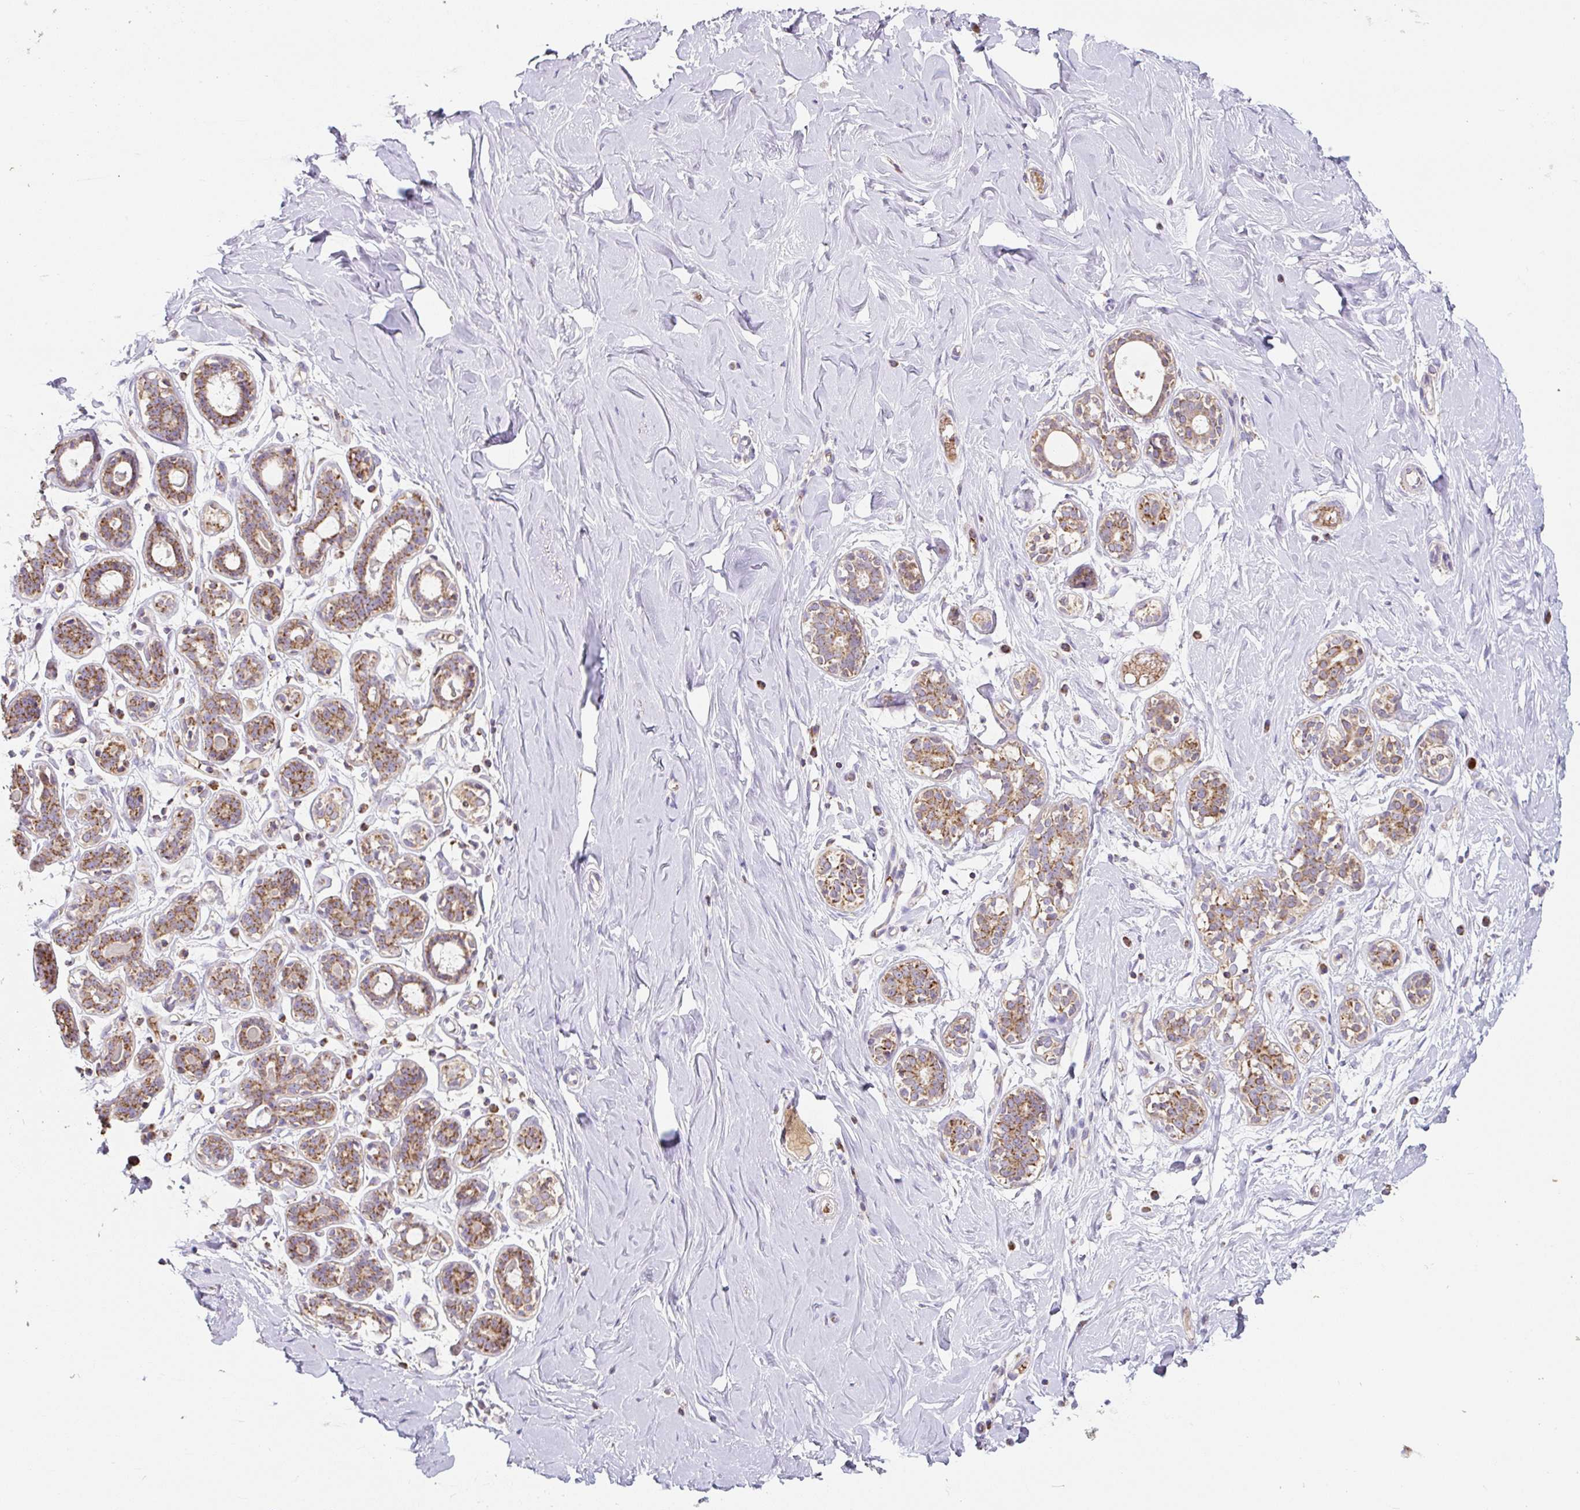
{"staining": {"intensity": "negative", "quantity": "none", "location": "none"}, "tissue": "breast", "cell_type": "Adipocytes", "image_type": "normal", "snomed": [{"axis": "morphology", "description": "Normal tissue, NOS"}, {"axis": "topography", "description": "Breast"}], "caption": "The immunohistochemistry (IHC) micrograph has no significant positivity in adipocytes of breast.", "gene": "MT", "patient": {"sex": "female", "age": 27}}